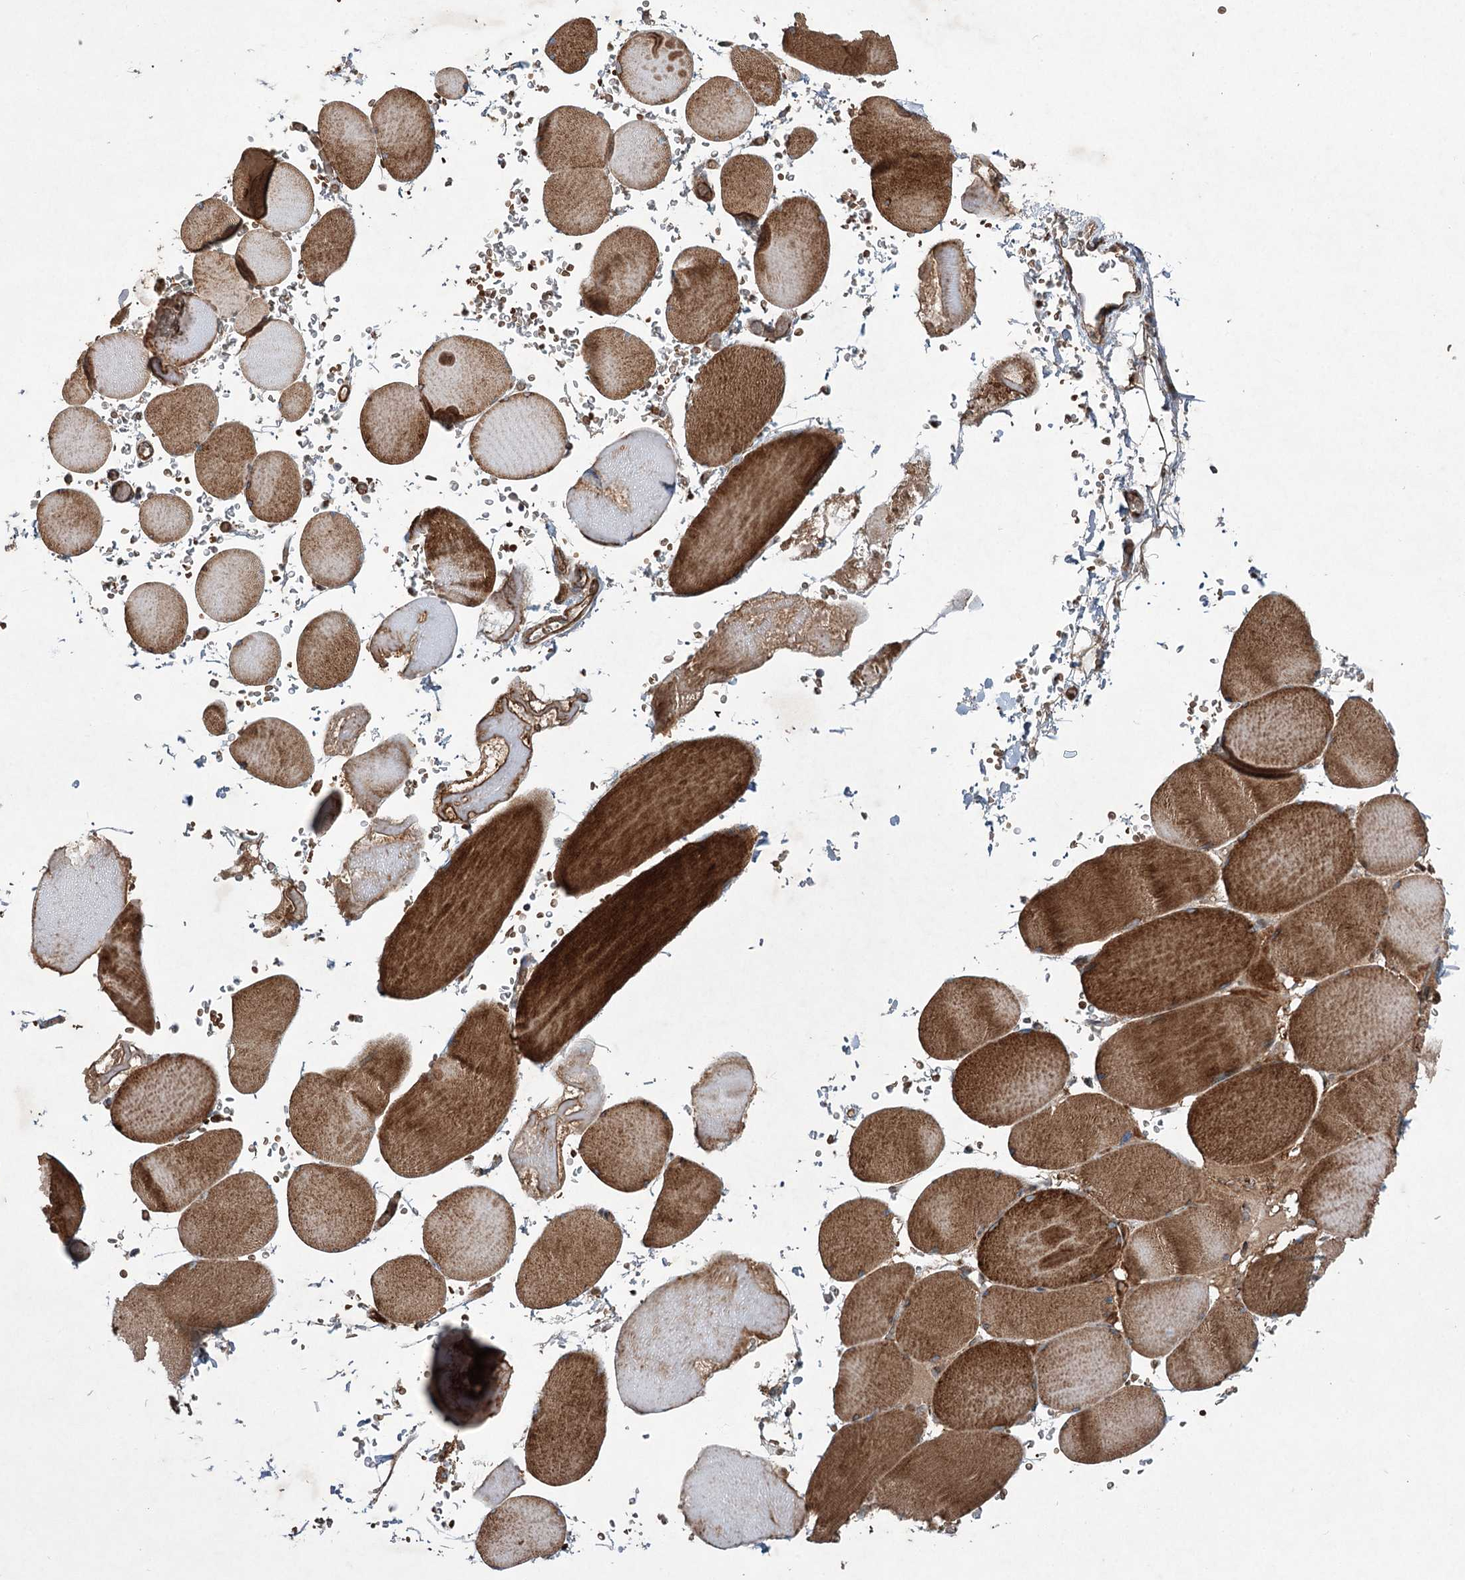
{"staining": {"intensity": "strong", "quantity": ">75%", "location": "cytoplasmic/membranous"}, "tissue": "skeletal muscle", "cell_type": "Myocytes", "image_type": "normal", "snomed": [{"axis": "morphology", "description": "Normal tissue, NOS"}, {"axis": "topography", "description": "Skeletal muscle"}, {"axis": "topography", "description": "Head-Neck"}], "caption": "Protein positivity by IHC exhibits strong cytoplasmic/membranous positivity in about >75% of myocytes in unremarkable skeletal muscle.", "gene": "SERINC5", "patient": {"sex": "male", "age": 66}}